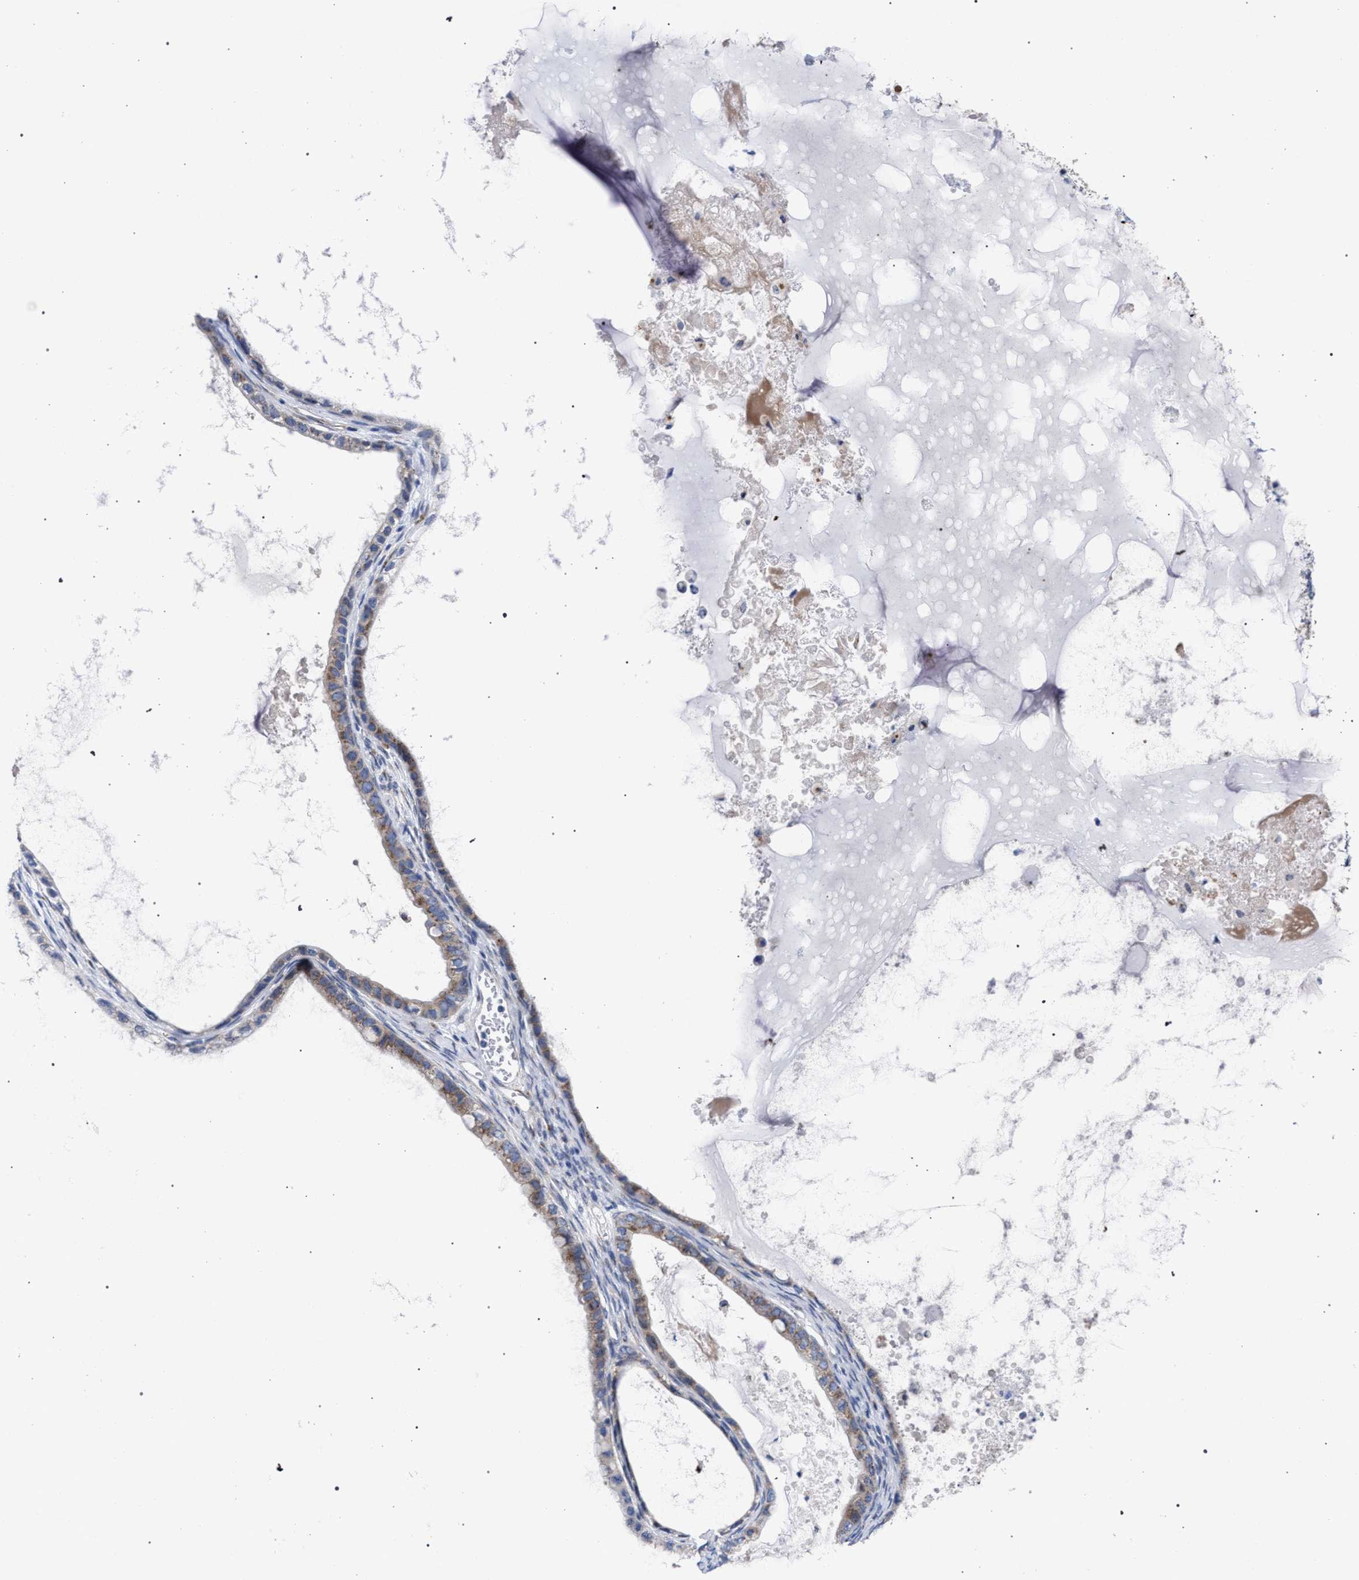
{"staining": {"intensity": "weak", "quantity": "25%-75%", "location": "cytoplasmic/membranous"}, "tissue": "ovarian cancer", "cell_type": "Tumor cells", "image_type": "cancer", "snomed": [{"axis": "morphology", "description": "Cystadenocarcinoma, mucinous, NOS"}, {"axis": "topography", "description": "Ovary"}], "caption": "A micrograph of human ovarian cancer stained for a protein demonstrates weak cytoplasmic/membranous brown staining in tumor cells.", "gene": "GOLGA2", "patient": {"sex": "female", "age": 80}}